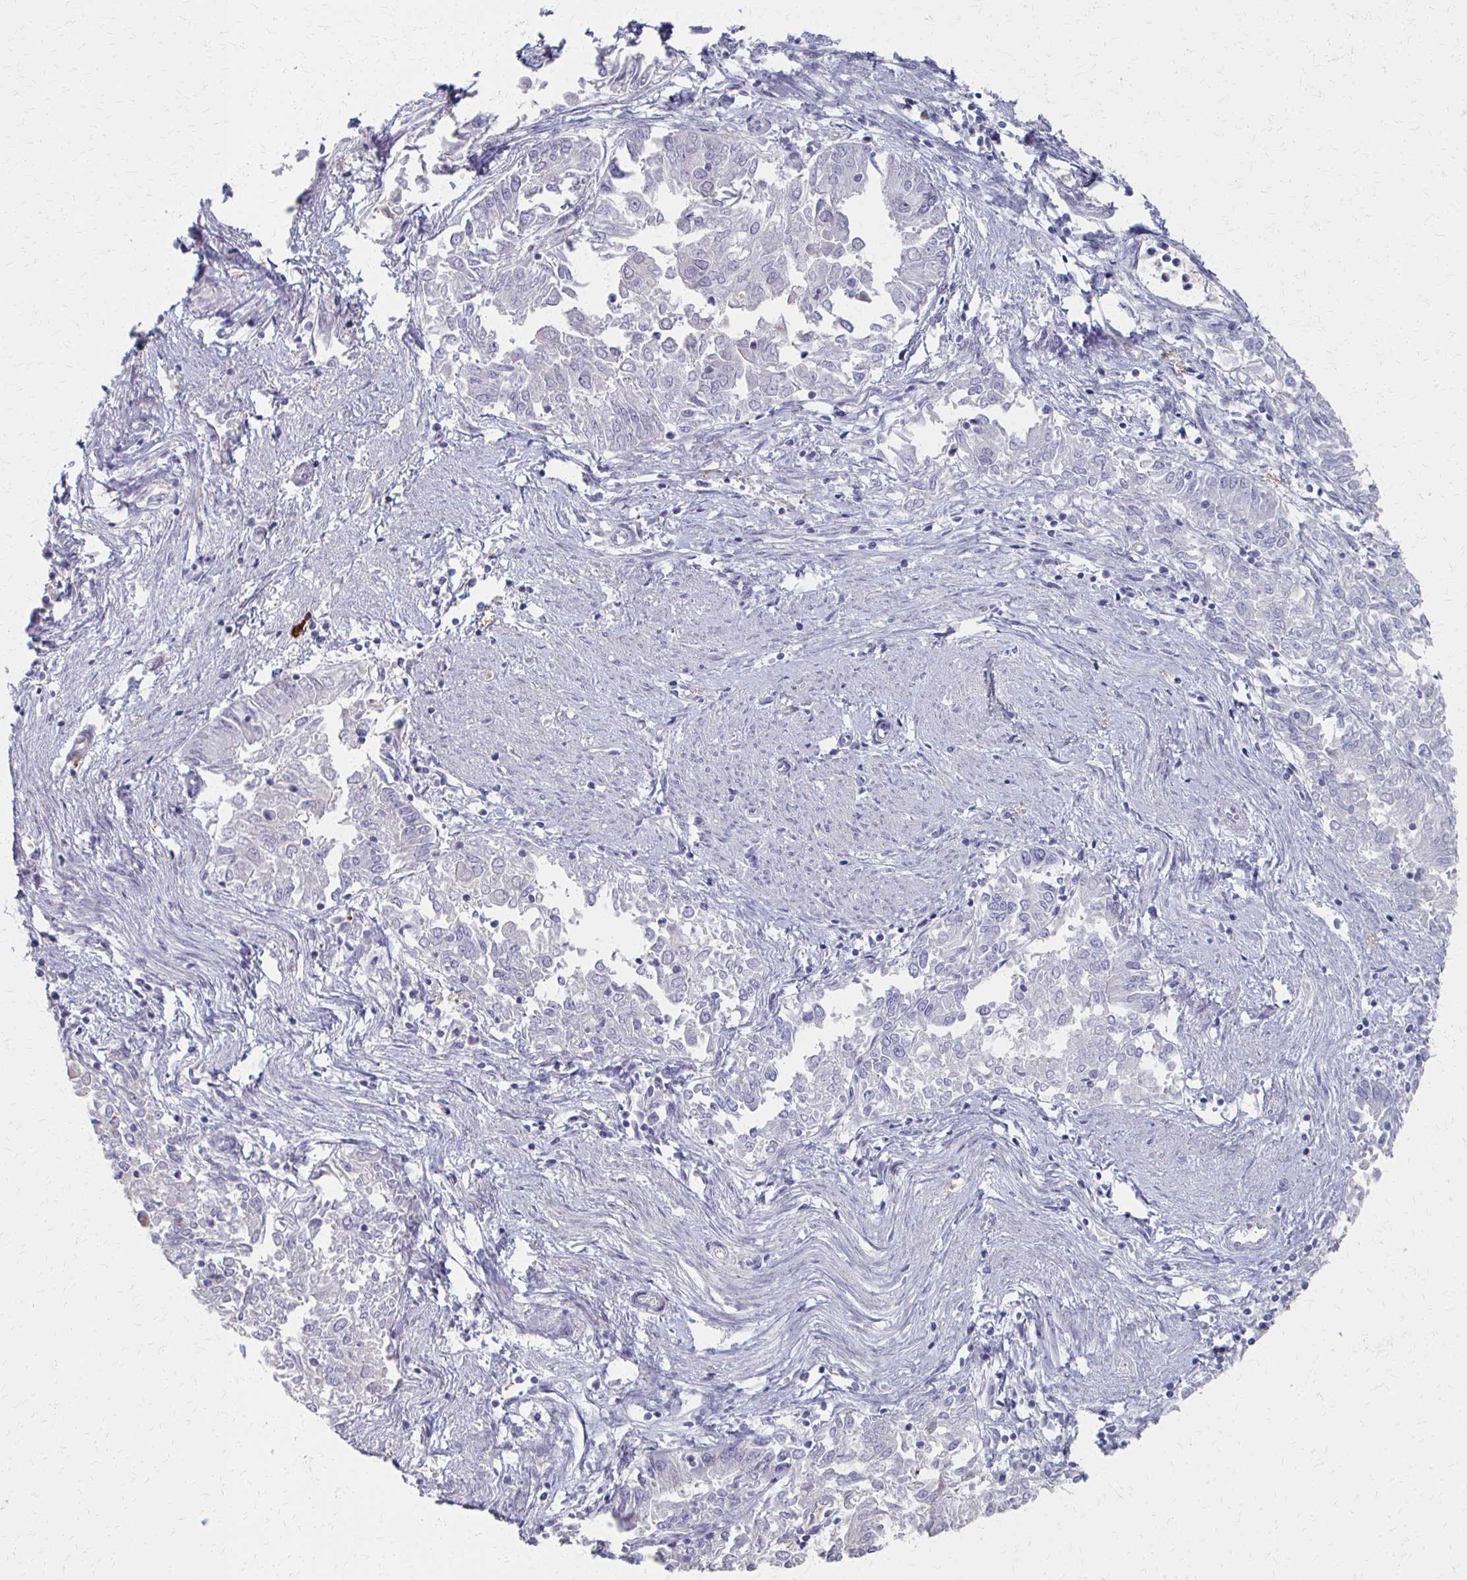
{"staining": {"intensity": "negative", "quantity": "none", "location": "none"}, "tissue": "endometrial cancer", "cell_type": "Tumor cells", "image_type": "cancer", "snomed": [{"axis": "morphology", "description": "Adenocarcinoma, NOS"}, {"axis": "topography", "description": "Endometrium"}], "caption": "This is a image of IHC staining of endometrial cancer, which shows no expression in tumor cells.", "gene": "MS4A2", "patient": {"sex": "female", "age": 57}}